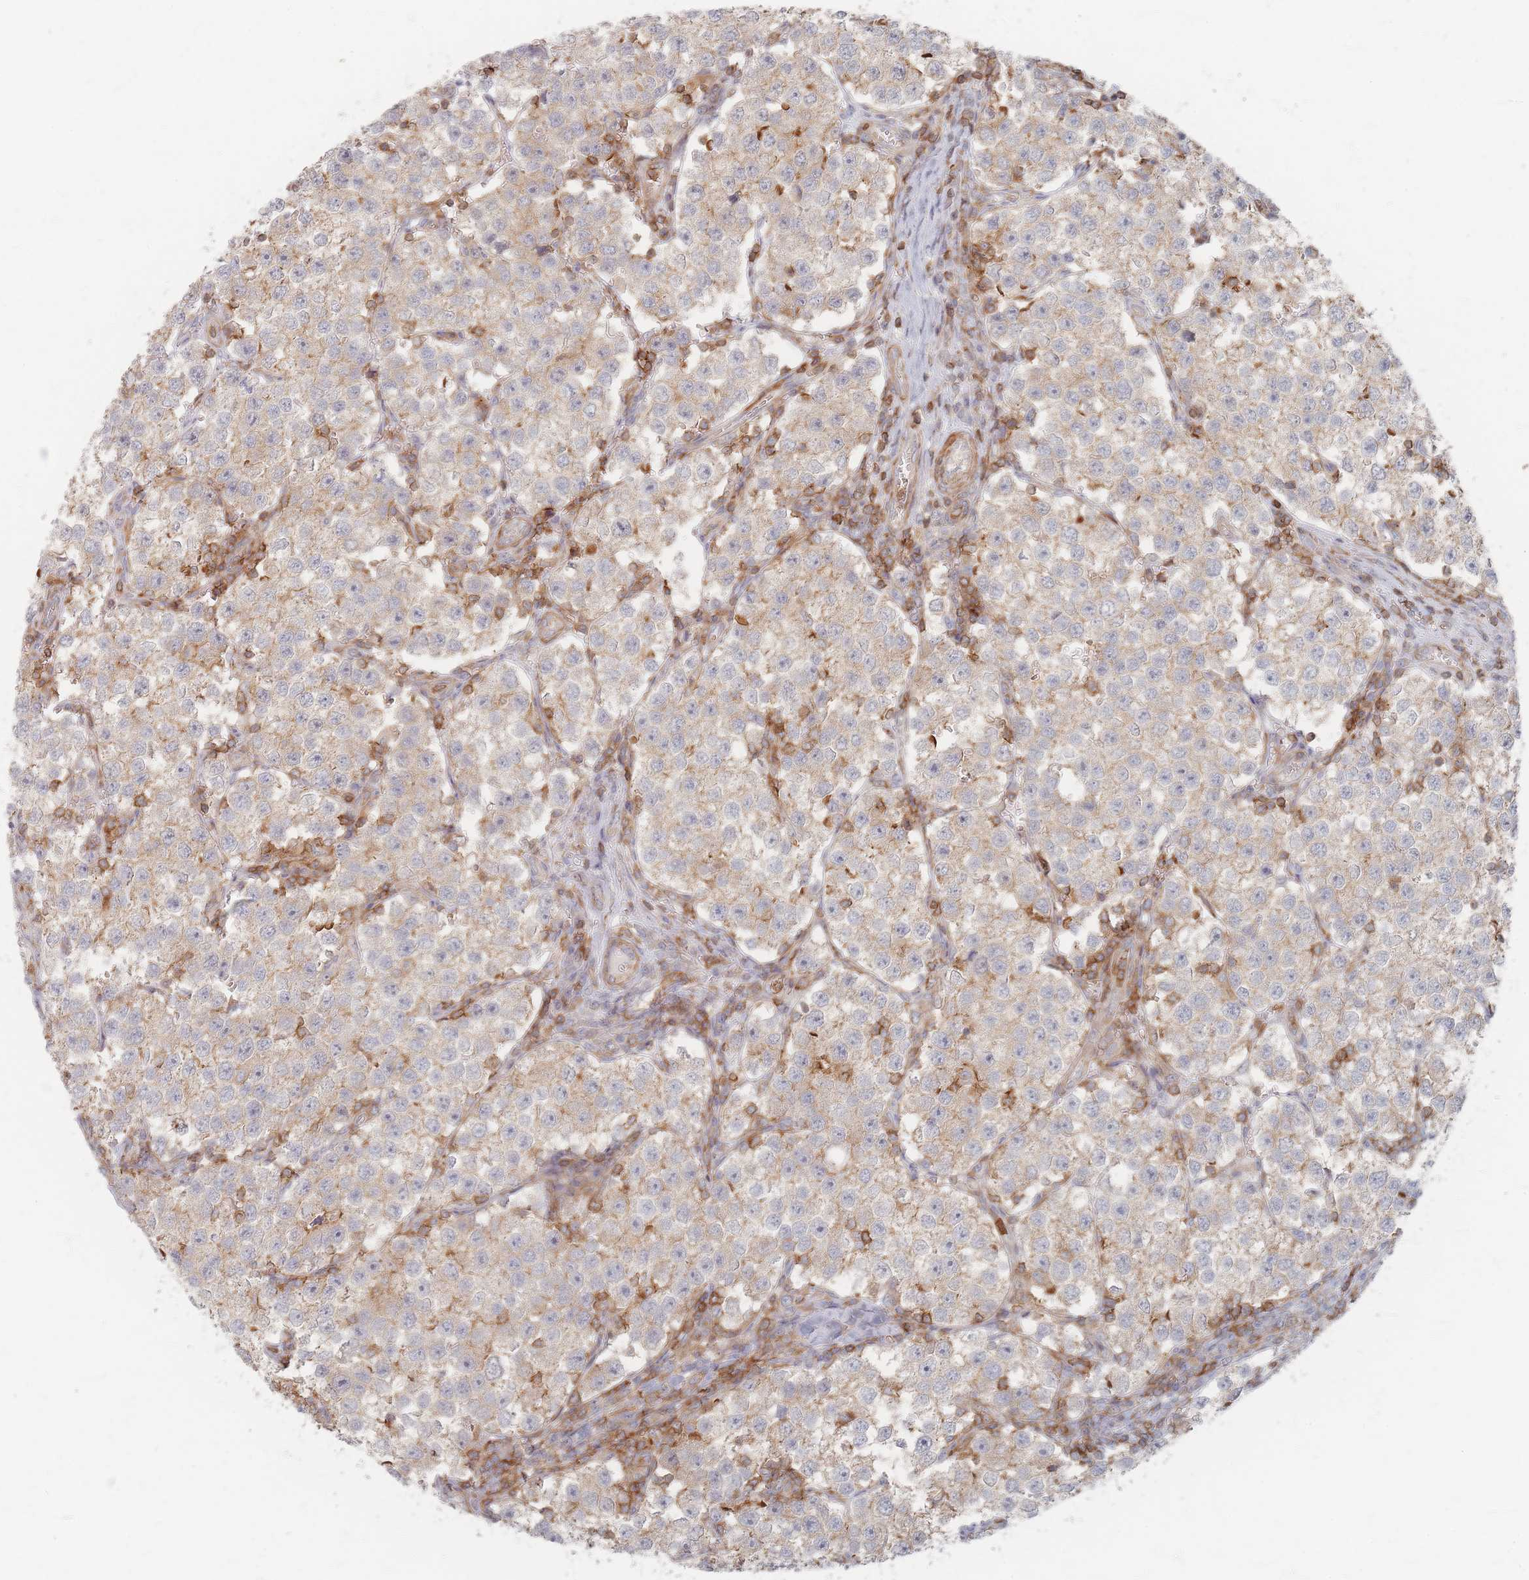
{"staining": {"intensity": "weak", "quantity": "25%-75%", "location": "cytoplasmic/membranous"}, "tissue": "testis cancer", "cell_type": "Tumor cells", "image_type": "cancer", "snomed": [{"axis": "morphology", "description": "Seminoma, NOS"}, {"axis": "topography", "description": "Testis"}], "caption": "Human seminoma (testis) stained for a protein (brown) reveals weak cytoplasmic/membranous positive expression in approximately 25%-75% of tumor cells.", "gene": "ZNF852", "patient": {"sex": "male", "age": 37}}